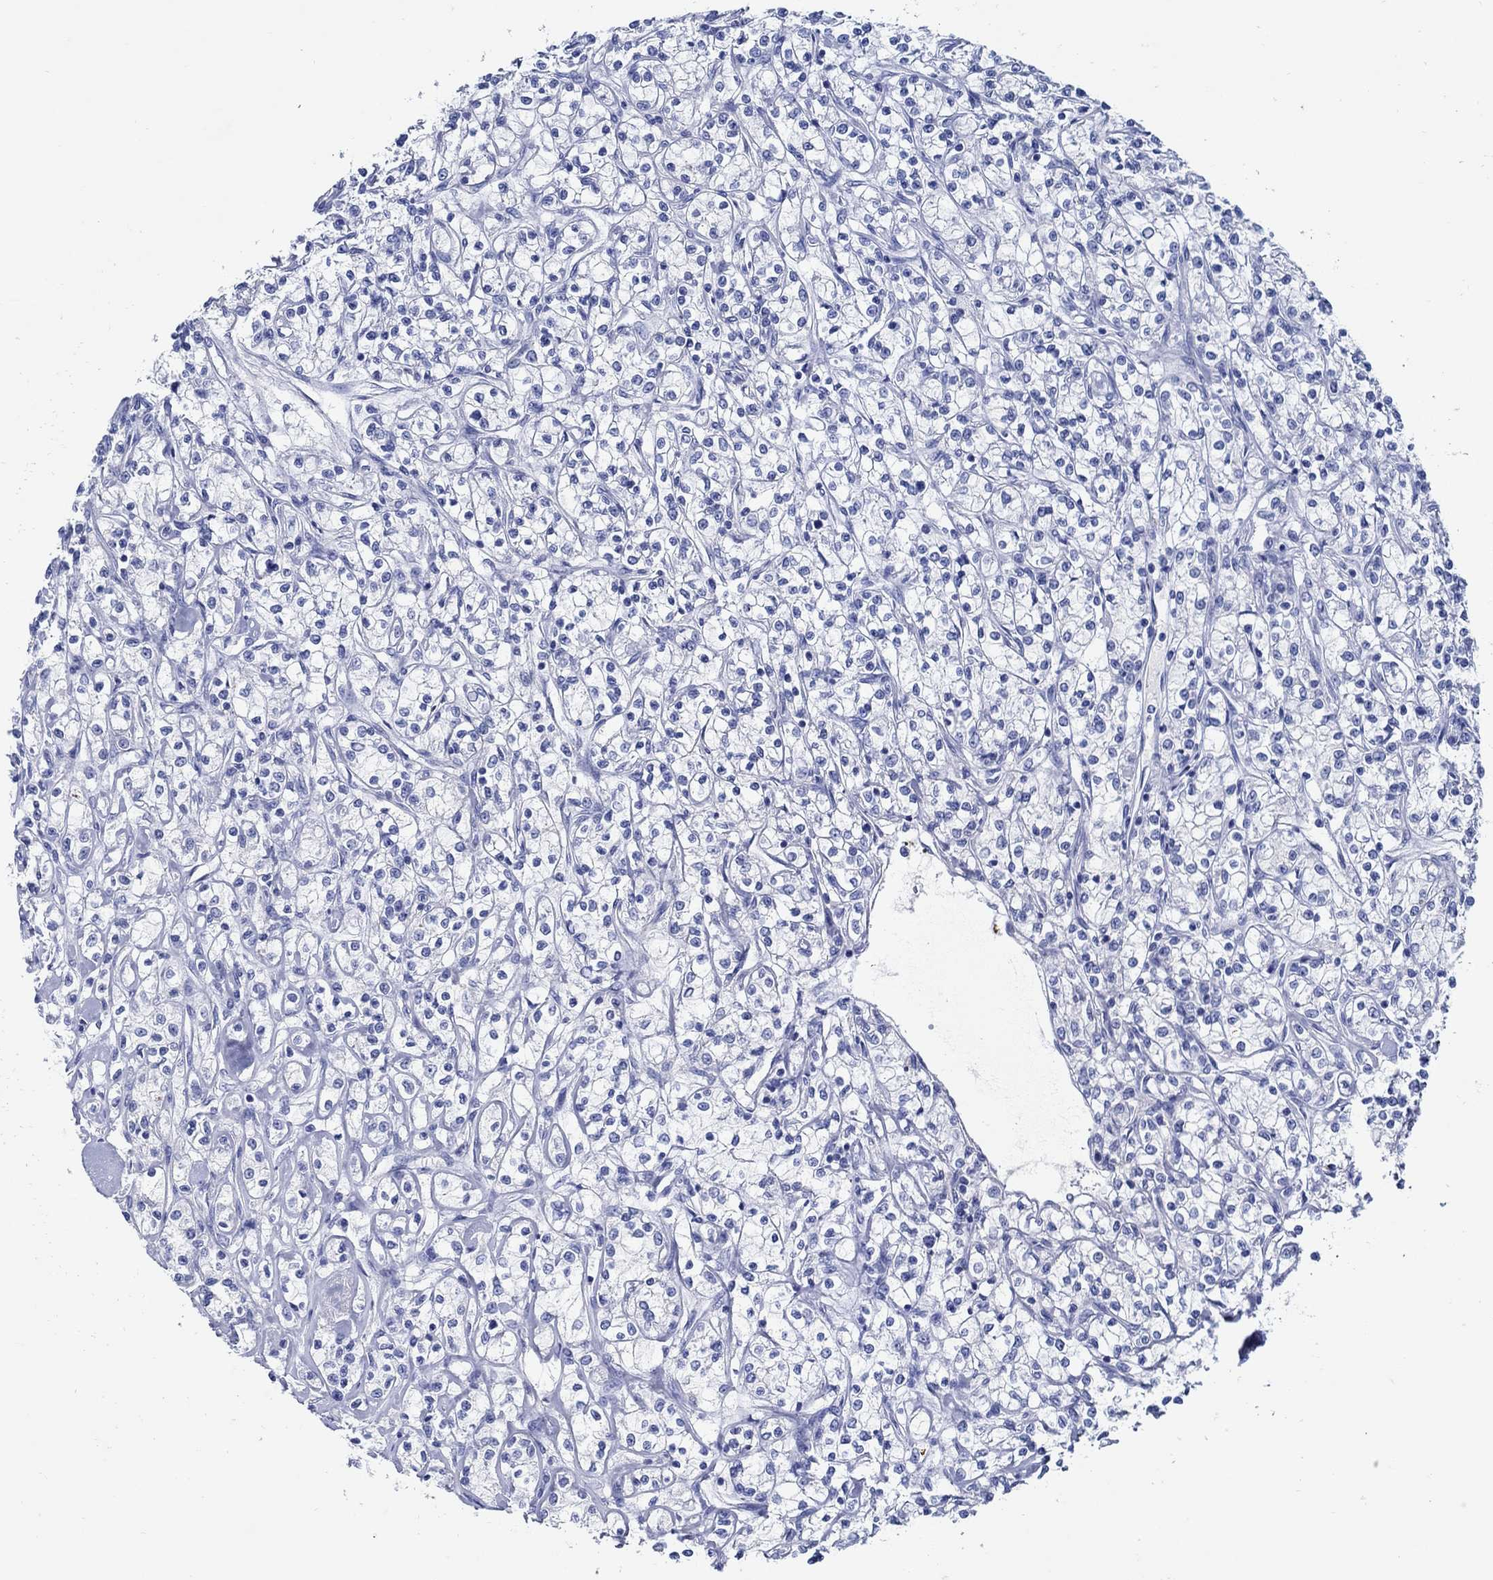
{"staining": {"intensity": "negative", "quantity": "none", "location": "none"}, "tissue": "renal cancer", "cell_type": "Tumor cells", "image_type": "cancer", "snomed": [{"axis": "morphology", "description": "Adenocarcinoma, NOS"}, {"axis": "topography", "description": "Kidney"}], "caption": "This is an immunohistochemistry (IHC) histopathology image of adenocarcinoma (renal). There is no staining in tumor cells.", "gene": "PAX9", "patient": {"sex": "female", "age": 59}}